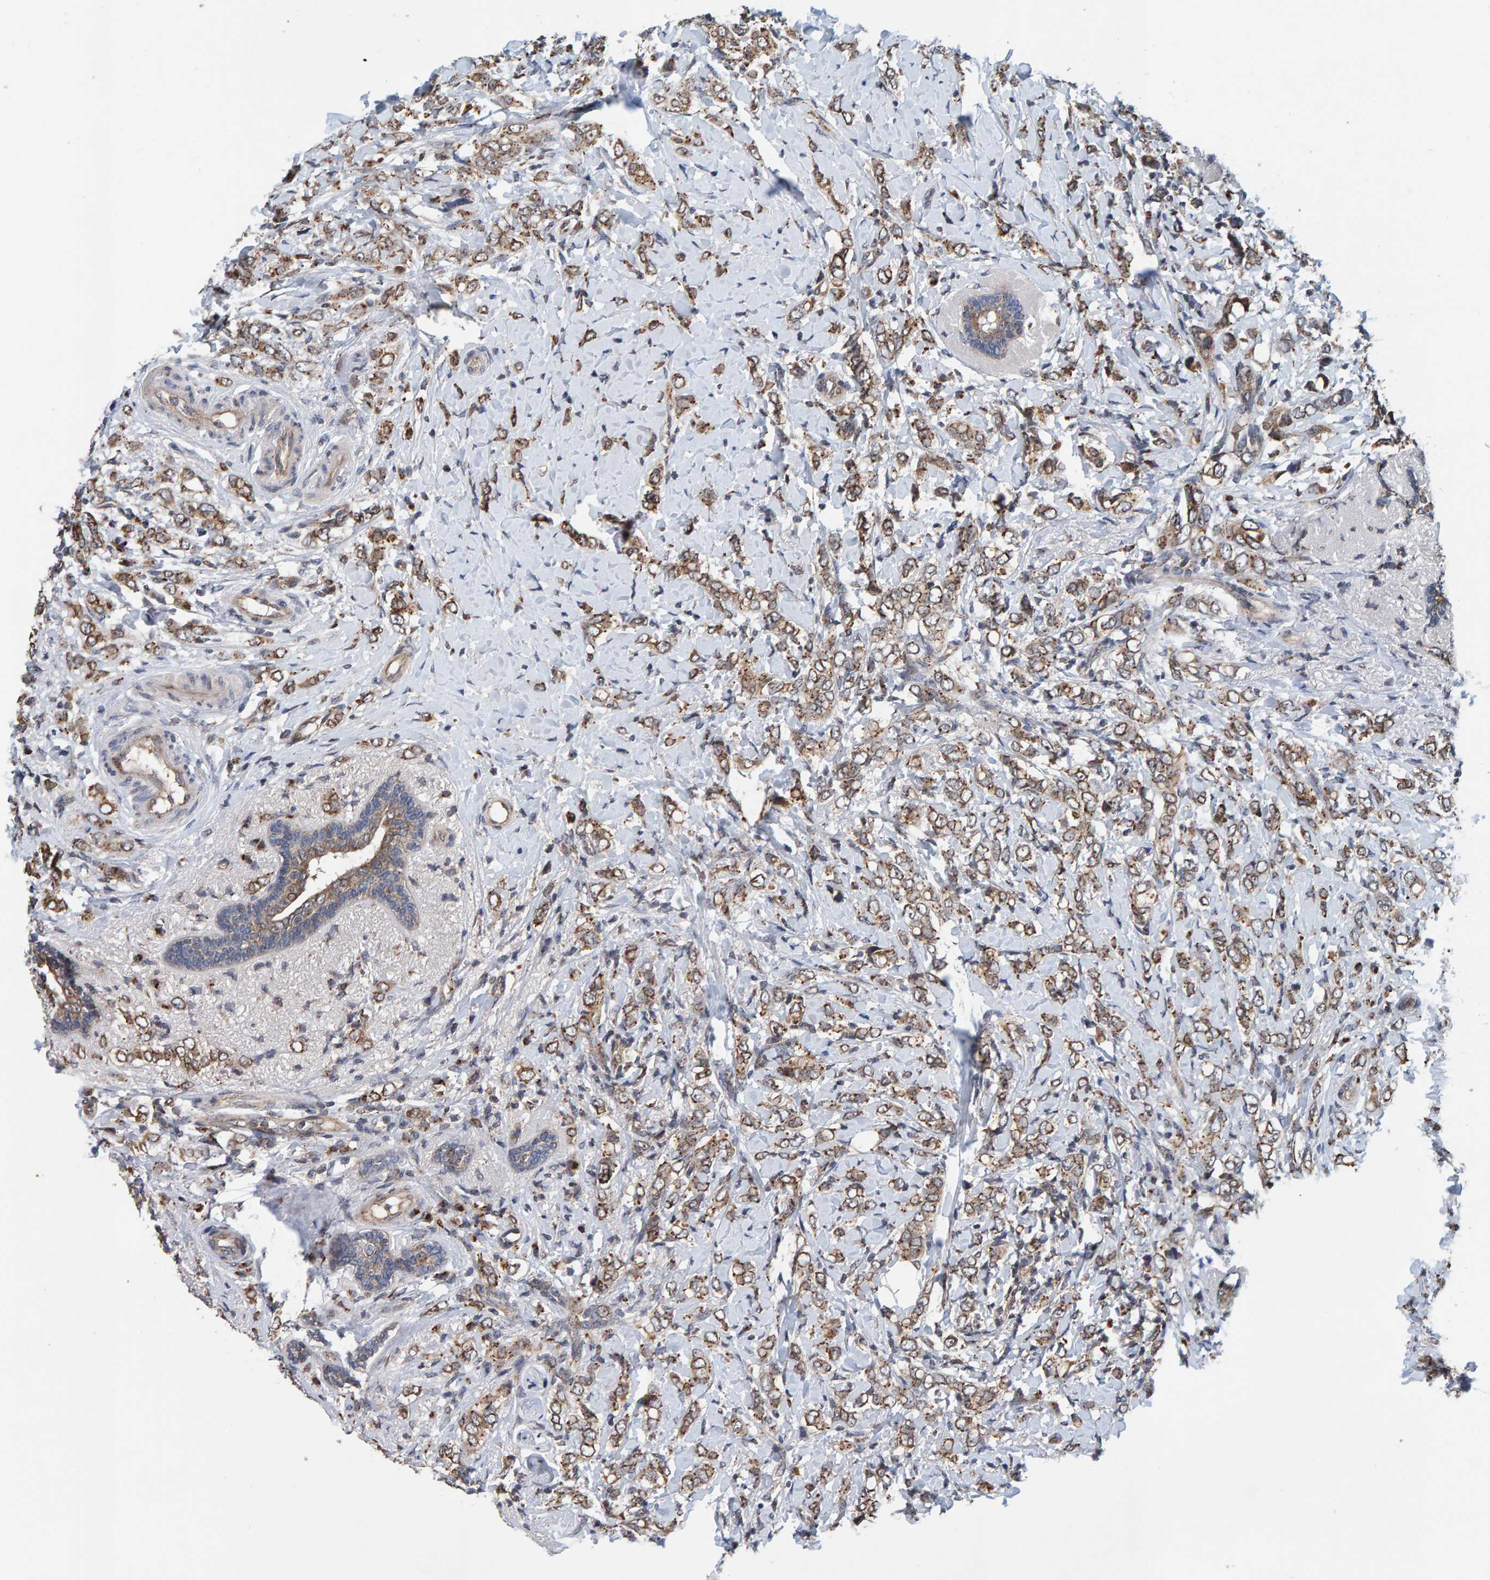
{"staining": {"intensity": "moderate", "quantity": ">75%", "location": "cytoplasmic/membranous"}, "tissue": "breast cancer", "cell_type": "Tumor cells", "image_type": "cancer", "snomed": [{"axis": "morphology", "description": "Normal tissue, NOS"}, {"axis": "morphology", "description": "Lobular carcinoma"}, {"axis": "topography", "description": "Breast"}], "caption": "Protein expression analysis of breast cancer reveals moderate cytoplasmic/membranous expression in about >75% of tumor cells.", "gene": "CCDC25", "patient": {"sex": "female", "age": 47}}